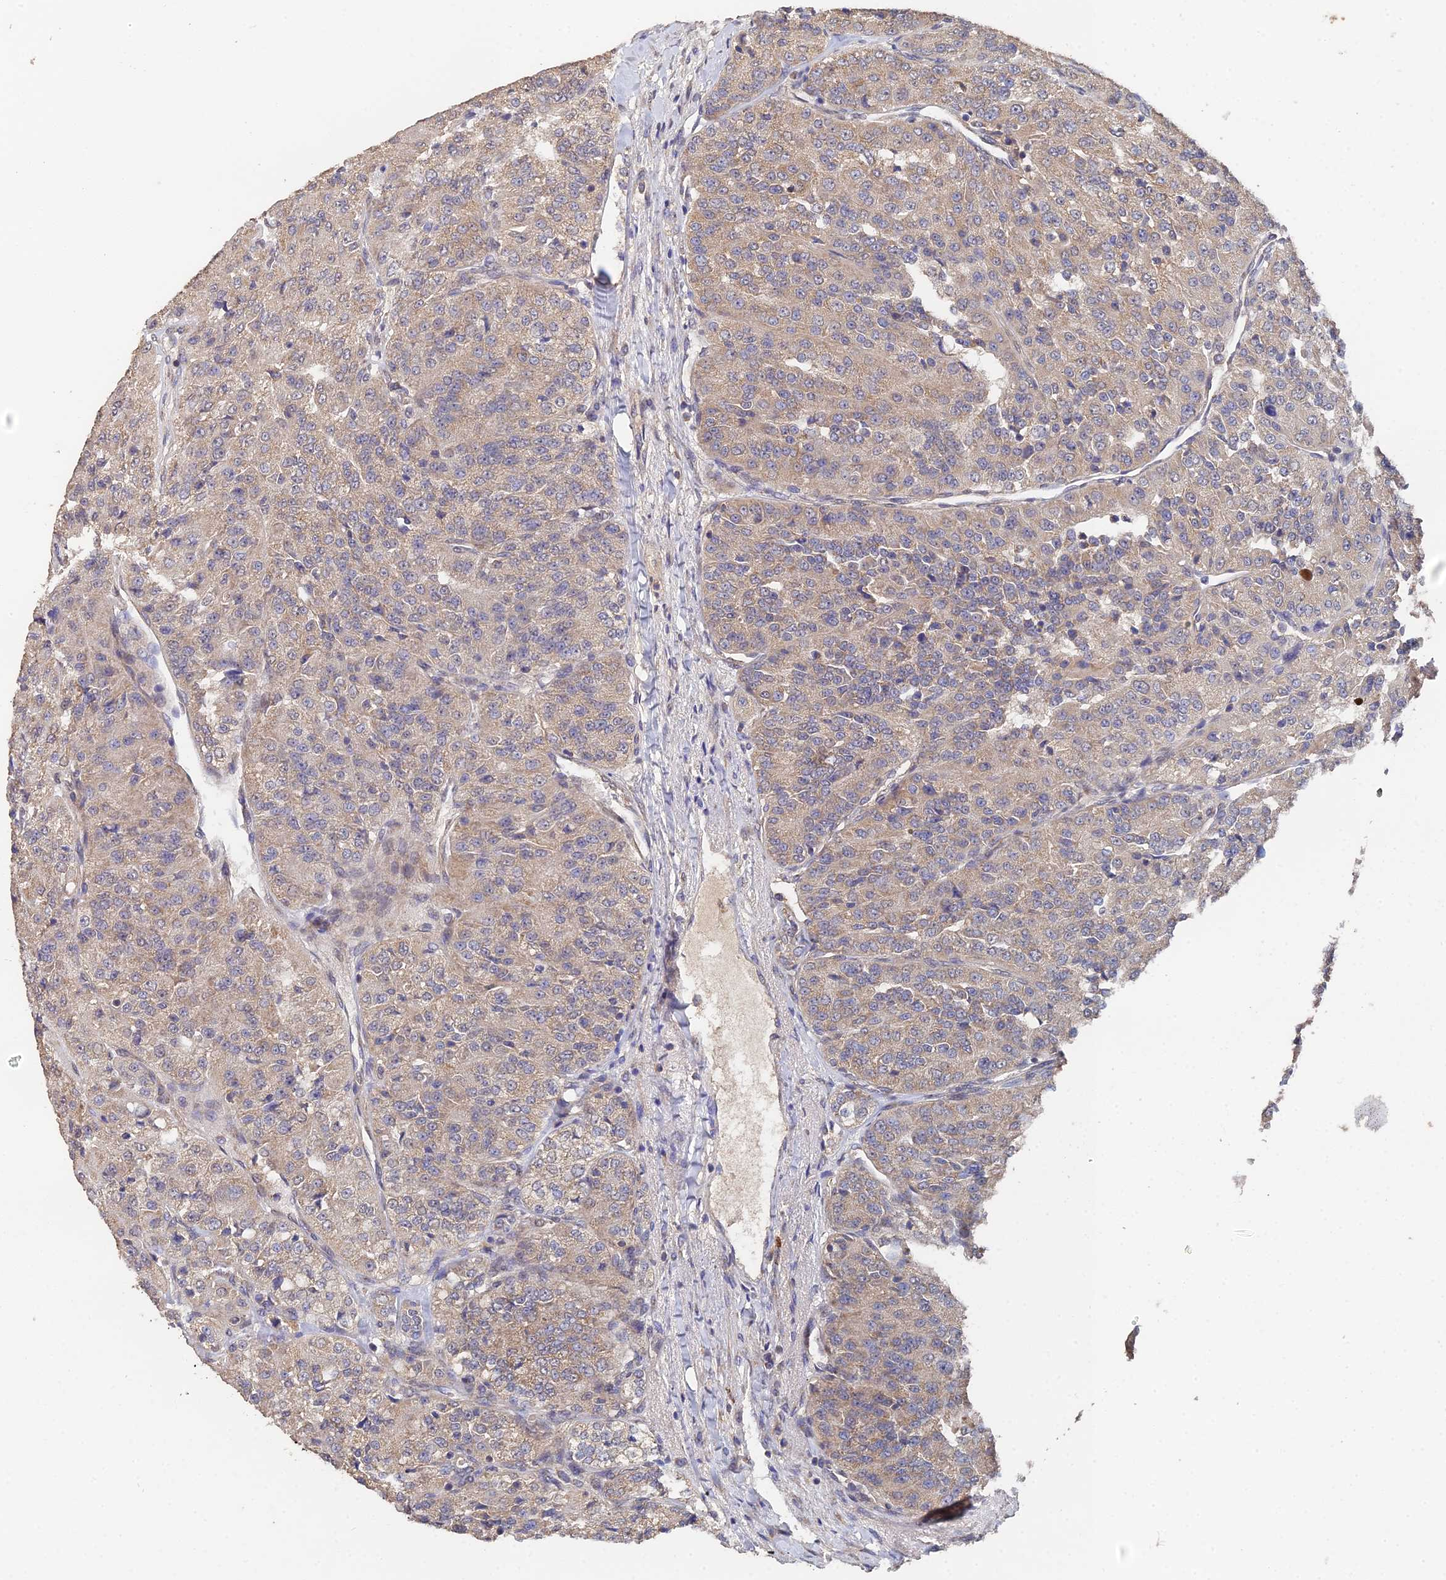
{"staining": {"intensity": "weak", "quantity": ">75%", "location": "cytoplasmic/membranous"}, "tissue": "renal cancer", "cell_type": "Tumor cells", "image_type": "cancer", "snomed": [{"axis": "morphology", "description": "Adenocarcinoma, NOS"}, {"axis": "topography", "description": "Kidney"}], "caption": "A histopathology image of adenocarcinoma (renal) stained for a protein displays weak cytoplasmic/membranous brown staining in tumor cells. (Brightfield microscopy of DAB IHC at high magnification).", "gene": "SPANXN4", "patient": {"sex": "female", "age": 63}}